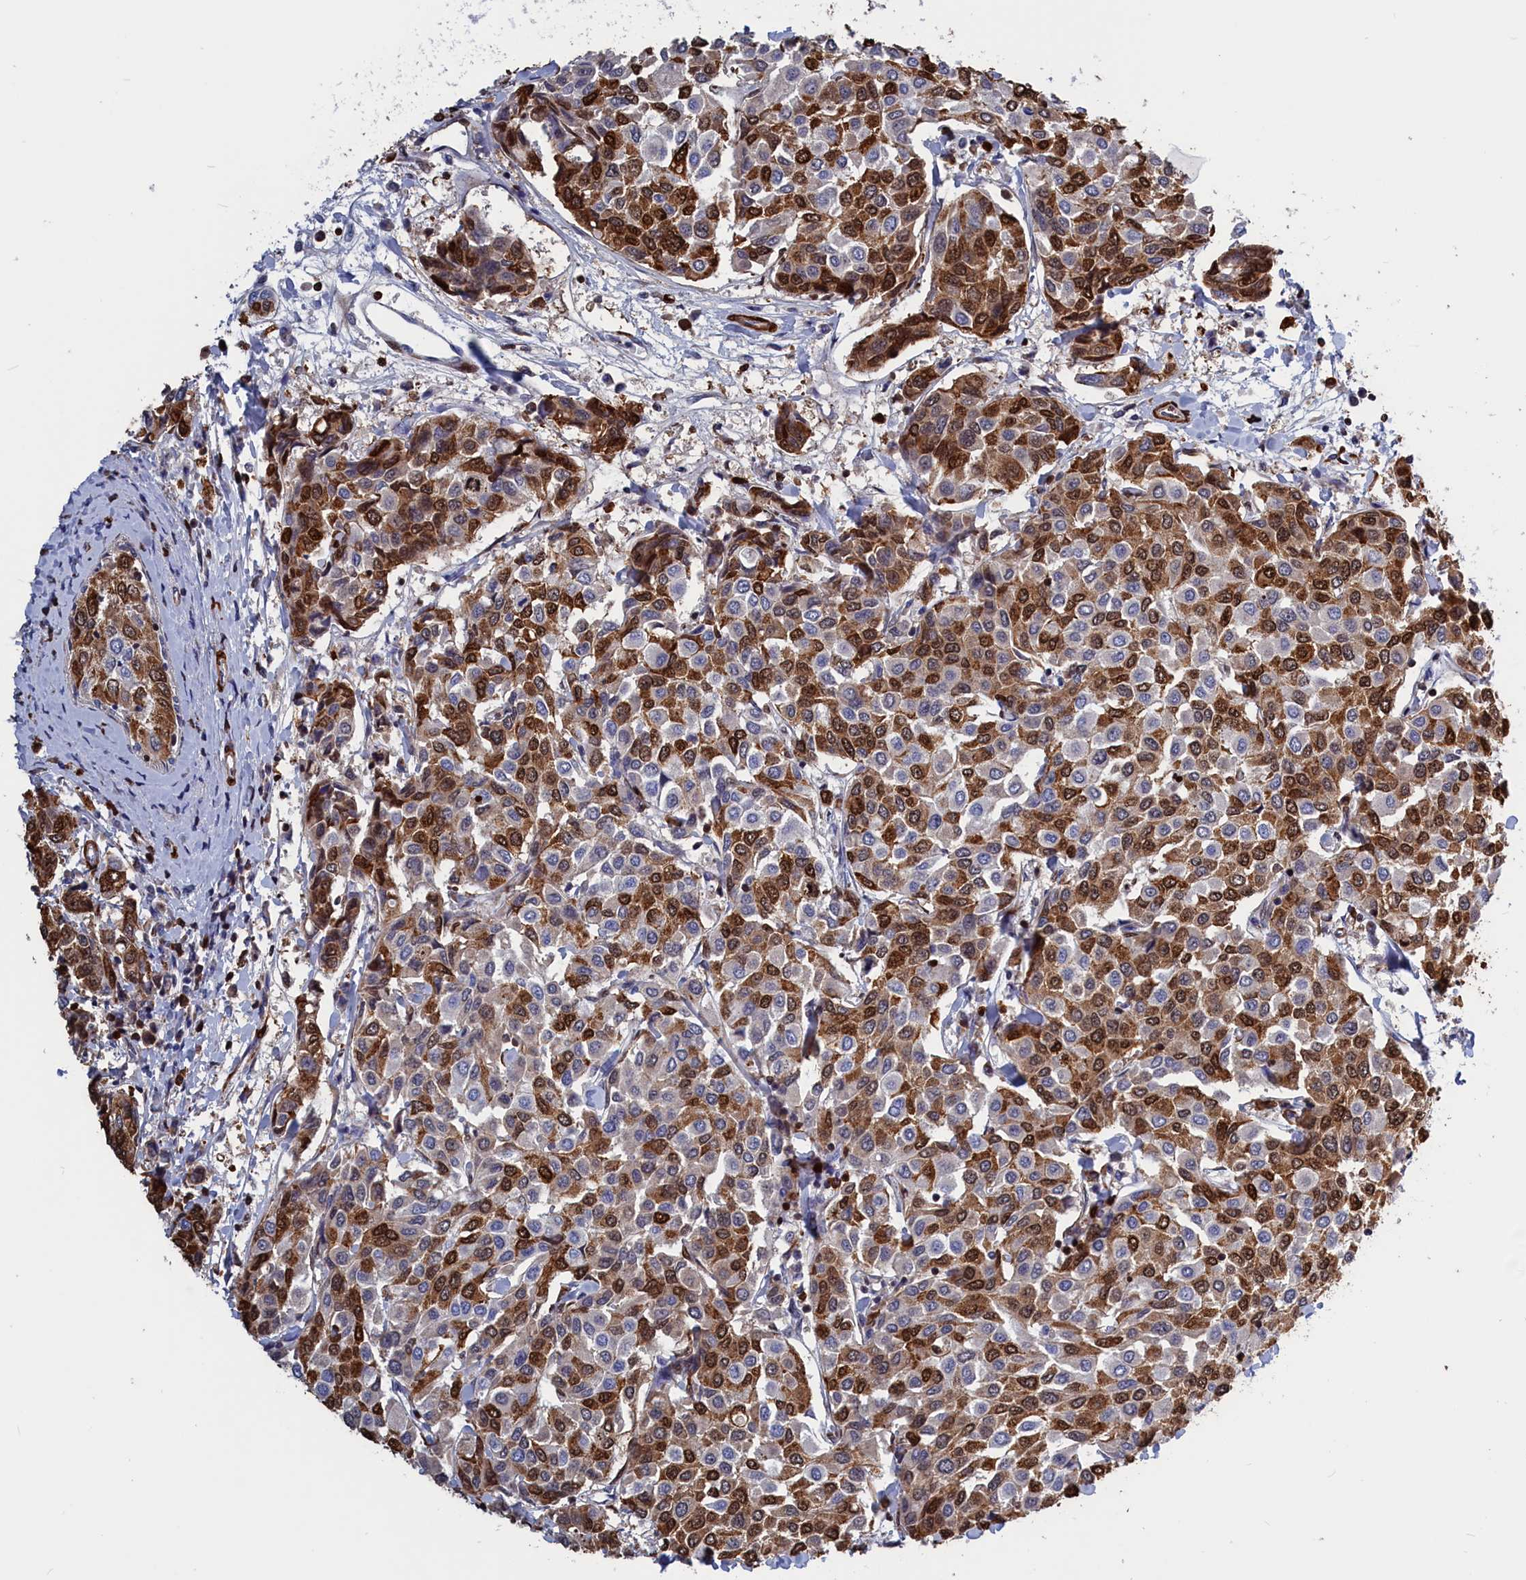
{"staining": {"intensity": "moderate", "quantity": "25%-75%", "location": "cytoplasmic/membranous,nuclear"}, "tissue": "breast cancer", "cell_type": "Tumor cells", "image_type": "cancer", "snomed": [{"axis": "morphology", "description": "Duct carcinoma"}, {"axis": "topography", "description": "Breast"}], "caption": "Moderate cytoplasmic/membranous and nuclear staining for a protein is appreciated in about 25%-75% of tumor cells of breast invasive ductal carcinoma using IHC.", "gene": "CRIP1", "patient": {"sex": "female", "age": 55}}